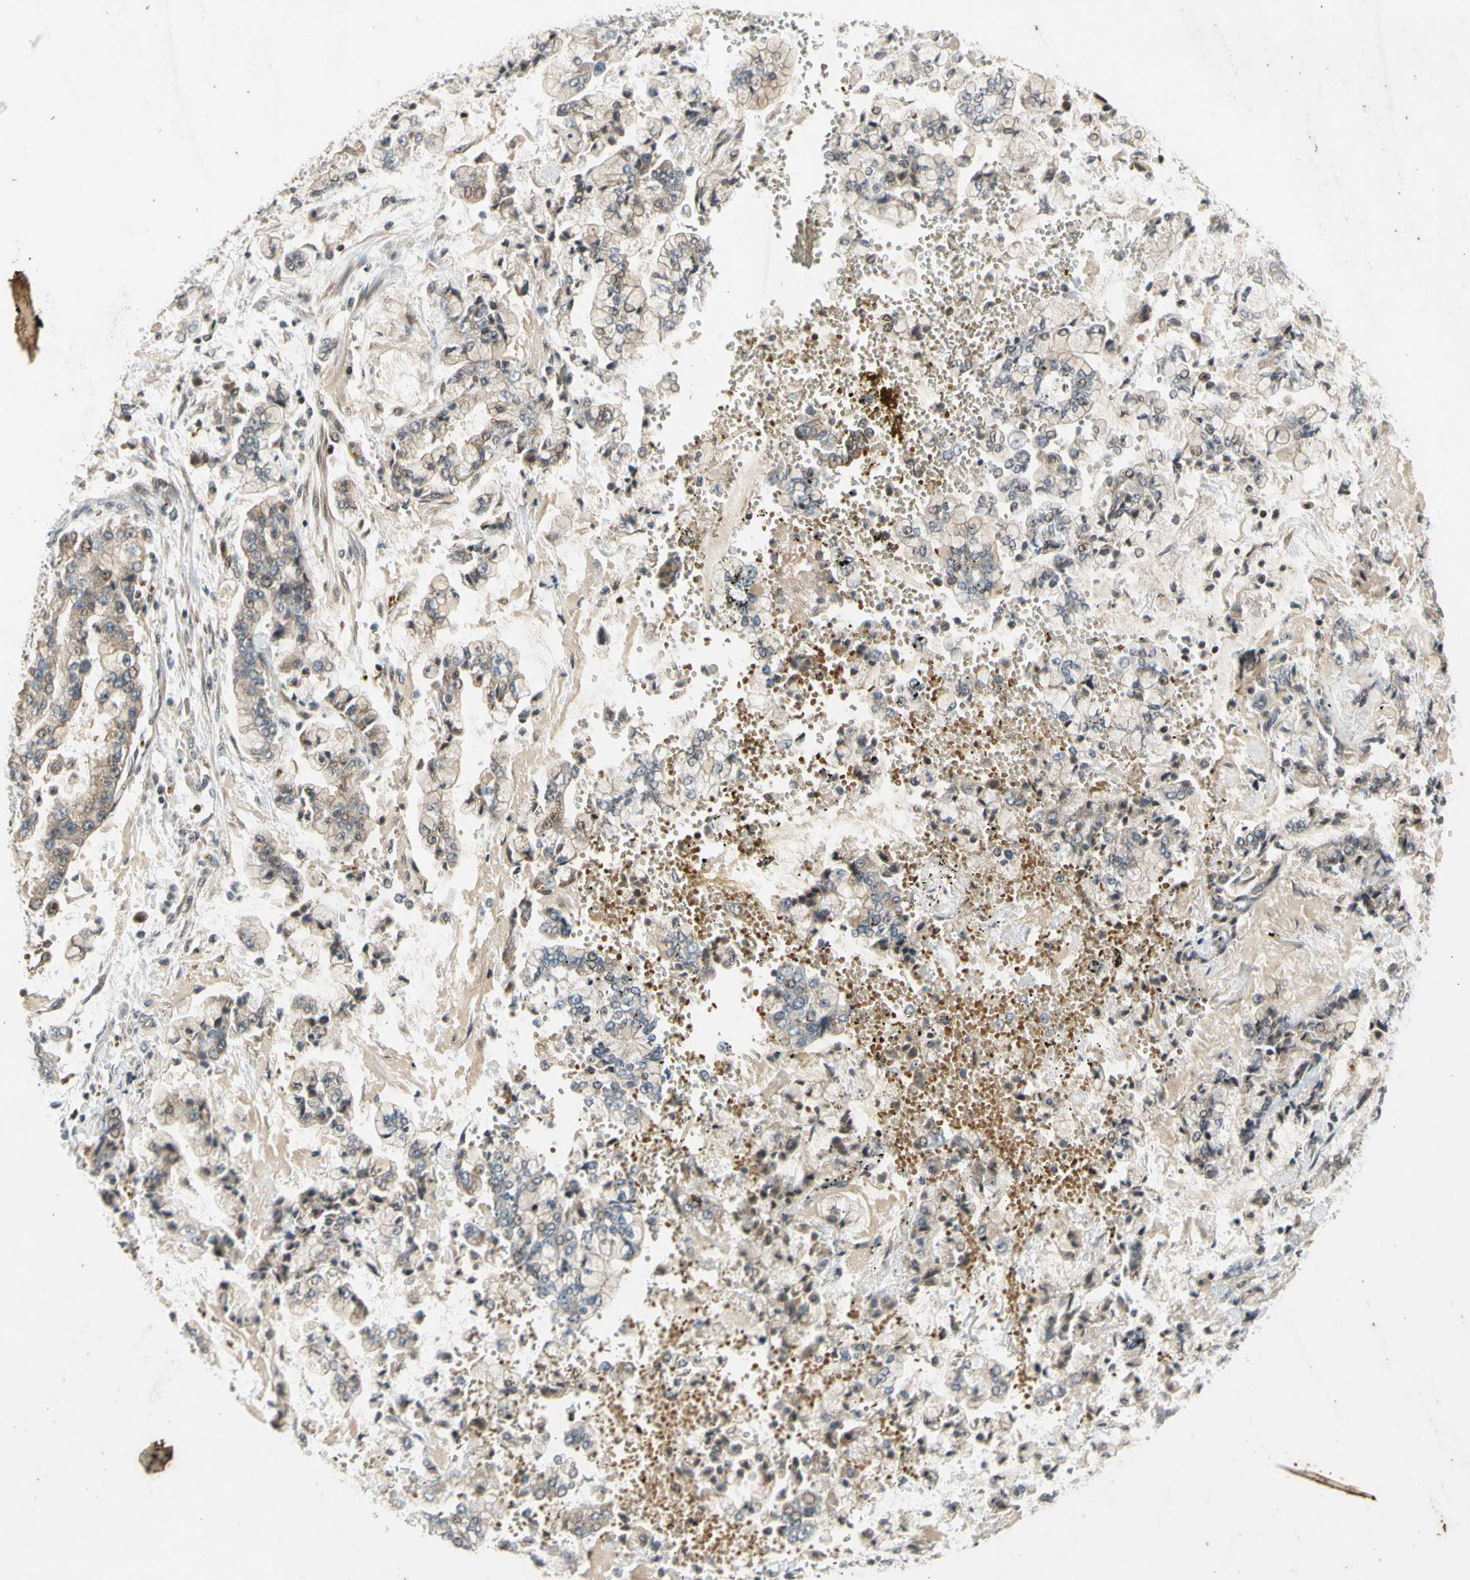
{"staining": {"intensity": "weak", "quantity": "25%-75%", "location": "cytoplasmic/membranous,nuclear"}, "tissue": "stomach cancer", "cell_type": "Tumor cells", "image_type": "cancer", "snomed": [{"axis": "morphology", "description": "Adenocarcinoma, NOS"}, {"axis": "topography", "description": "Stomach"}], "caption": "A micrograph of stomach cancer stained for a protein exhibits weak cytoplasmic/membranous and nuclear brown staining in tumor cells.", "gene": "EFNB2", "patient": {"sex": "male", "age": 76}}